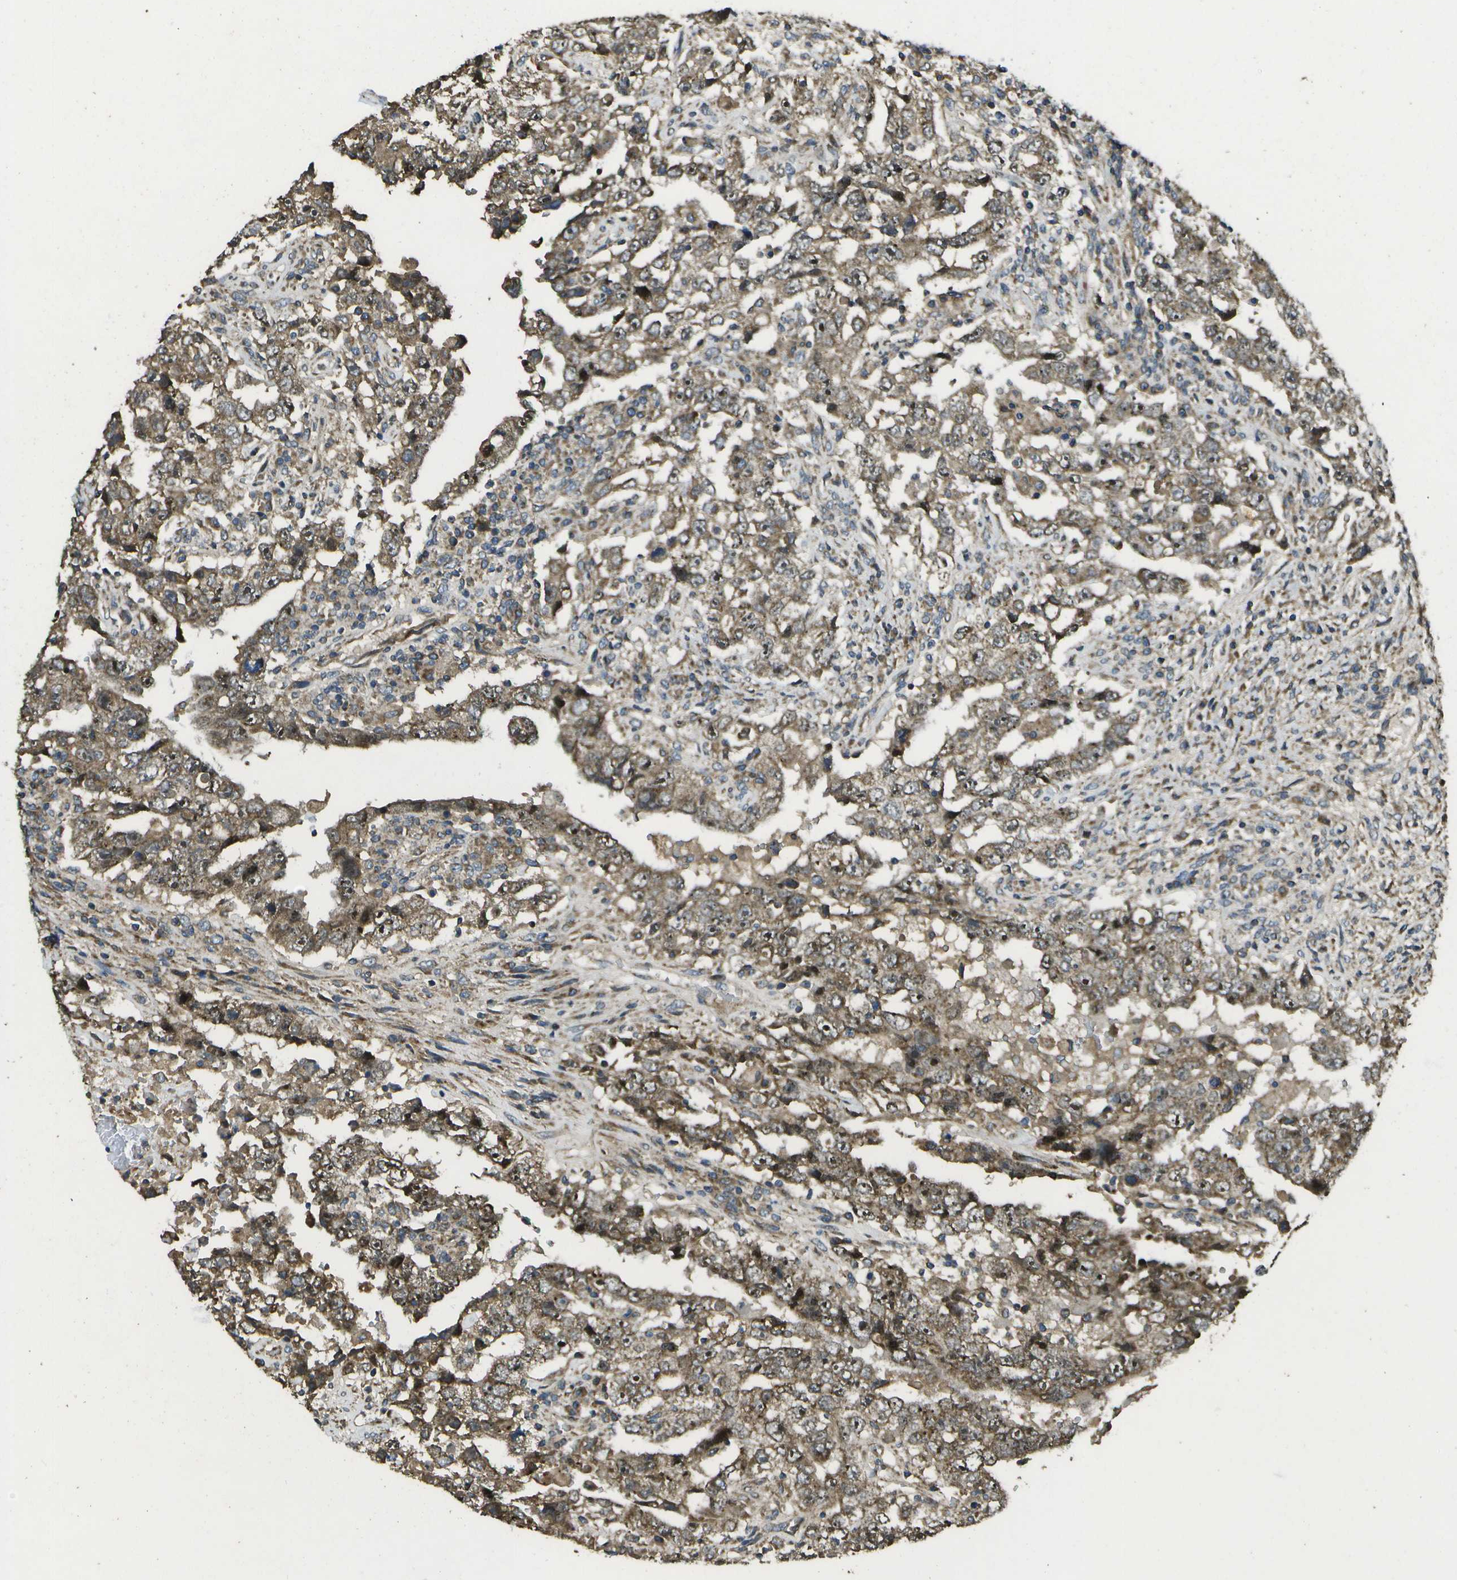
{"staining": {"intensity": "moderate", "quantity": ">75%", "location": "cytoplasmic/membranous,nuclear"}, "tissue": "testis cancer", "cell_type": "Tumor cells", "image_type": "cancer", "snomed": [{"axis": "morphology", "description": "Carcinoma, Embryonal, NOS"}, {"axis": "topography", "description": "Testis"}], "caption": "Protein expression analysis of testis cancer displays moderate cytoplasmic/membranous and nuclear staining in about >75% of tumor cells.", "gene": "HFE", "patient": {"sex": "male", "age": 26}}